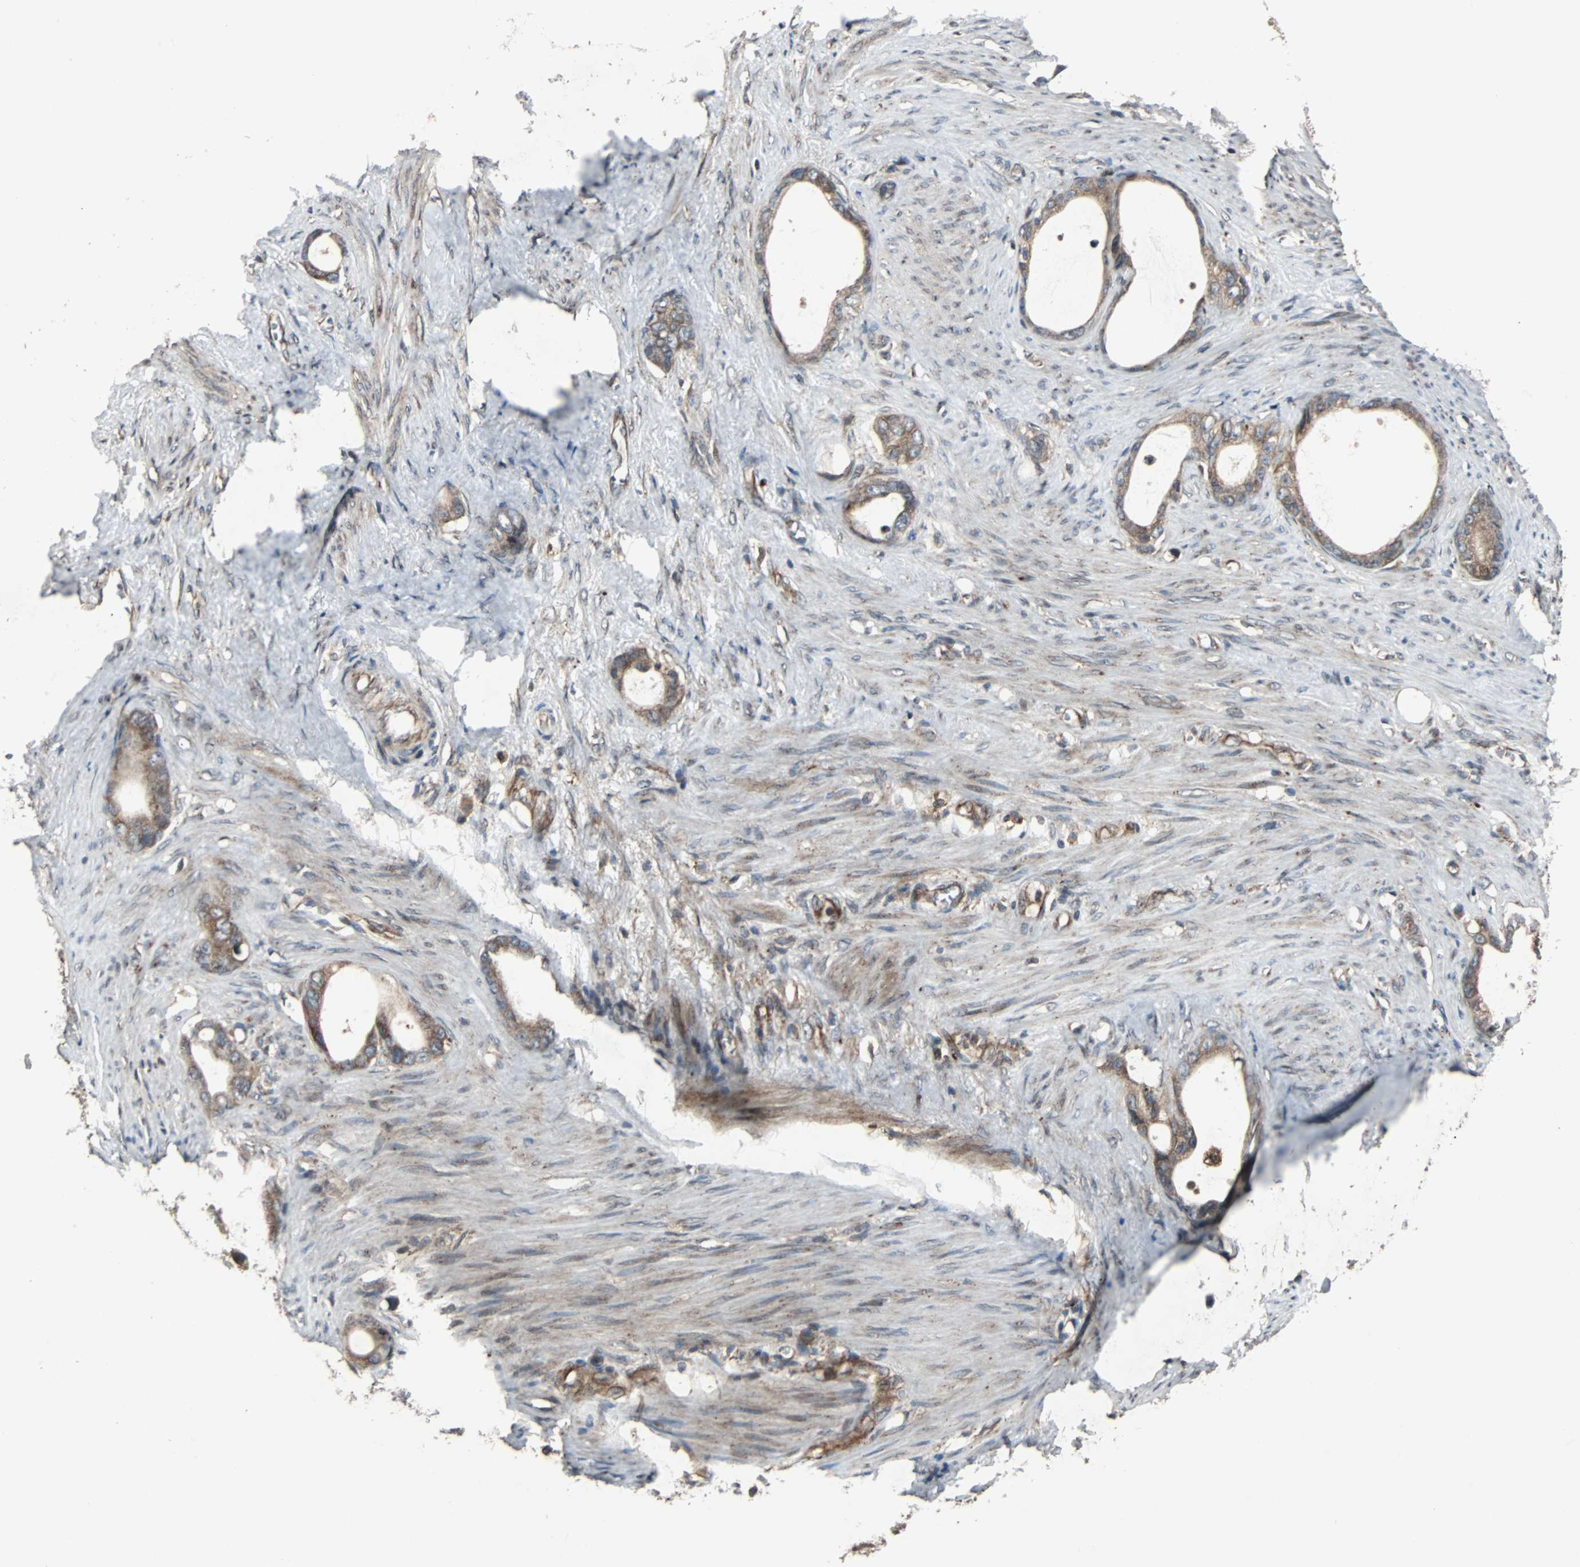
{"staining": {"intensity": "moderate", "quantity": ">75%", "location": "cytoplasmic/membranous"}, "tissue": "stomach cancer", "cell_type": "Tumor cells", "image_type": "cancer", "snomed": [{"axis": "morphology", "description": "Adenocarcinoma, NOS"}, {"axis": "topography", "description": "Stomach"}], "caption": "Immunohistochemical staining of human stomach cancer (adenocarcinoma) exhibits medium levels of moderate cytoplasmic/membranous protein positivity in about >75% of tumor cells.", "gene": "RAB7A", "patient": {"sex": "female", "age": 75}}